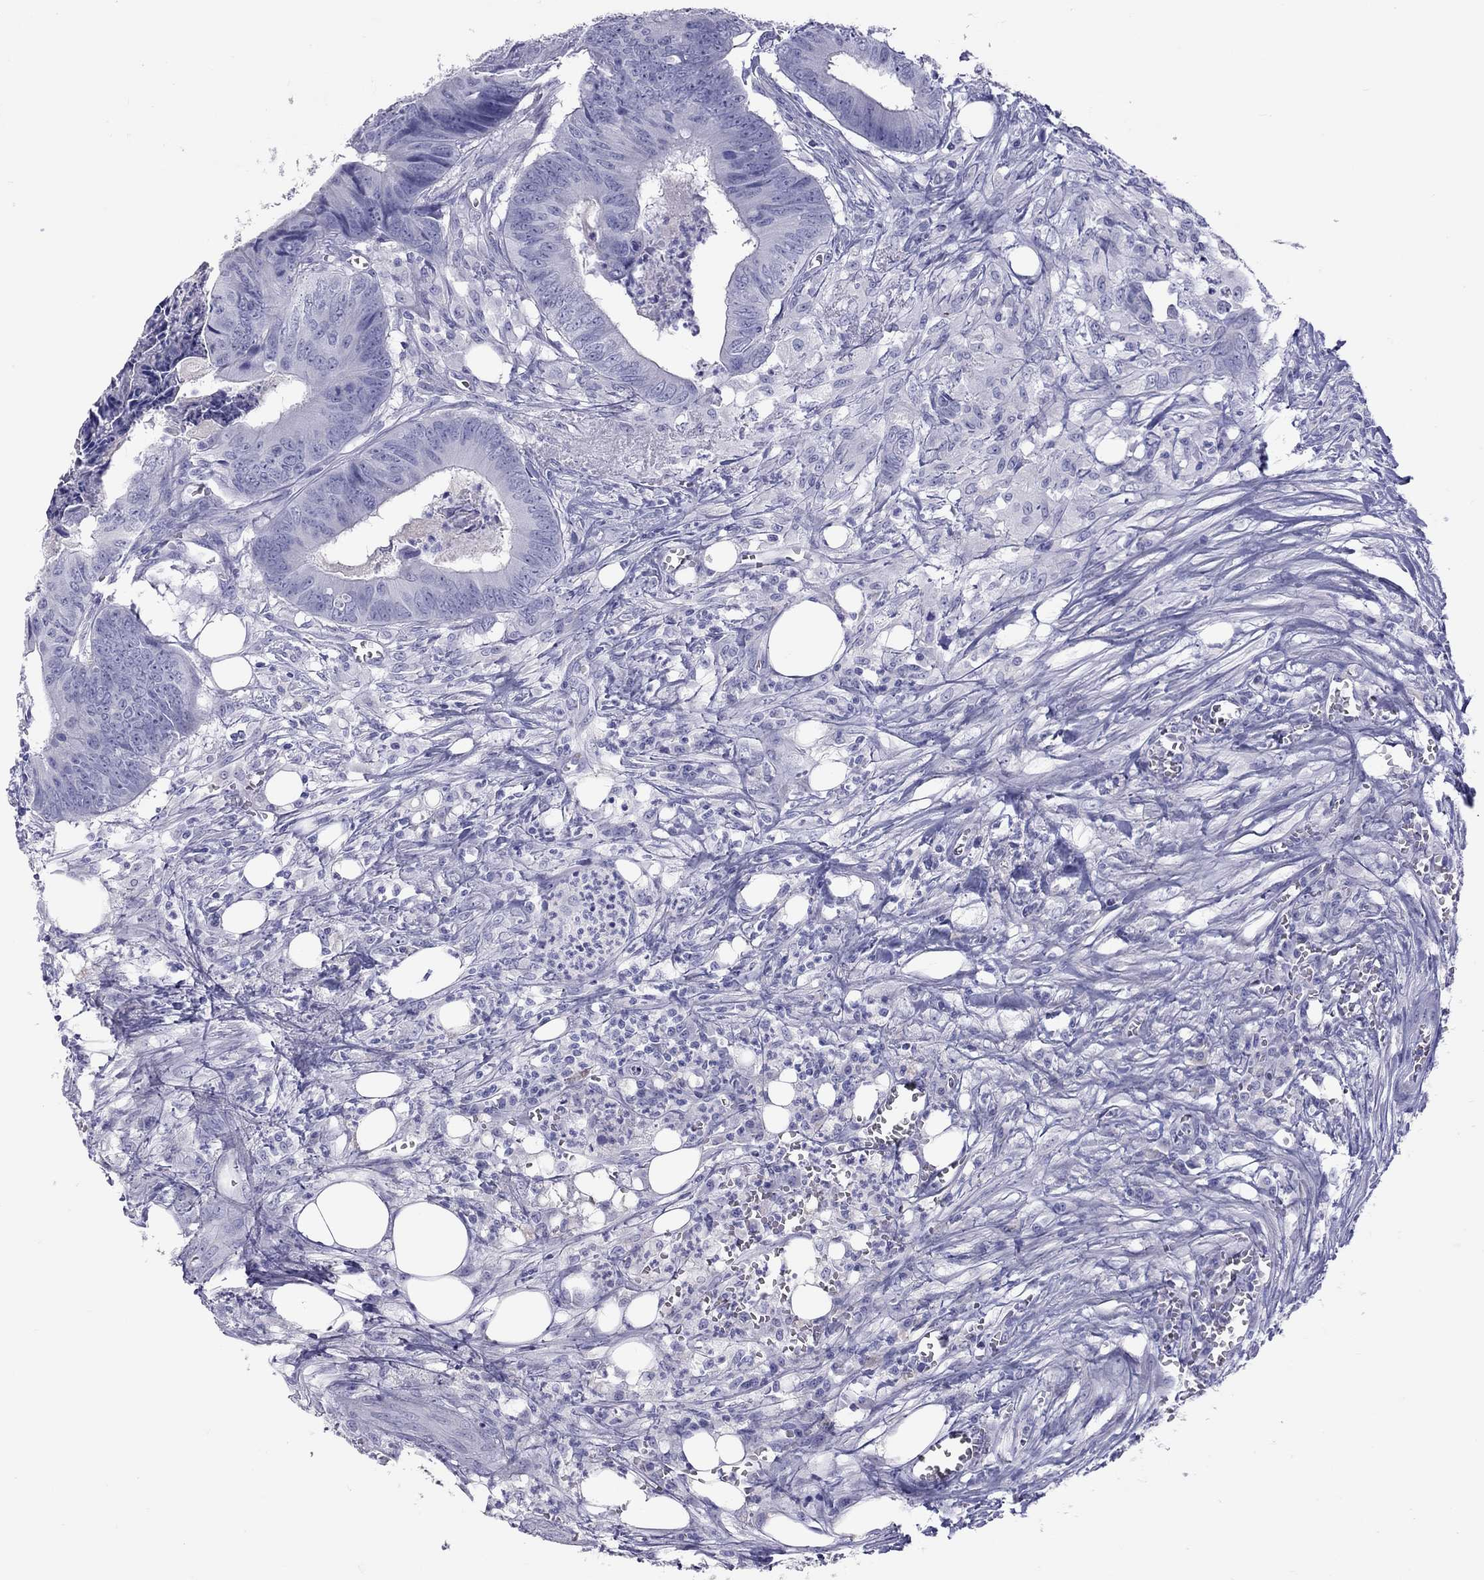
{"staining": {"intensity": "negative", "quantity": "none", "location": "none"}, "tissue": "colorectal cancer", "cell_type": "Tumor cells", "image_type": "cancer", "snomed": [{"axis": "morphology", "description": "Adenocarcinoma, NOS"}, {"axis": "topography", "description": "Colon"}], "caption": "The immunohistochemistry micrograph has no significant staining in tumor cells of adenocarcinoma (colorectal) tissue. Brightfield microscopy of immunohistochemistry stained with DAB (3,3'-diaminobenzidine) (brown) and hematoxylin (blue), captured at high magnification.", "gene": "STAG3", "patient": {"sex": "male", "age": 84}}